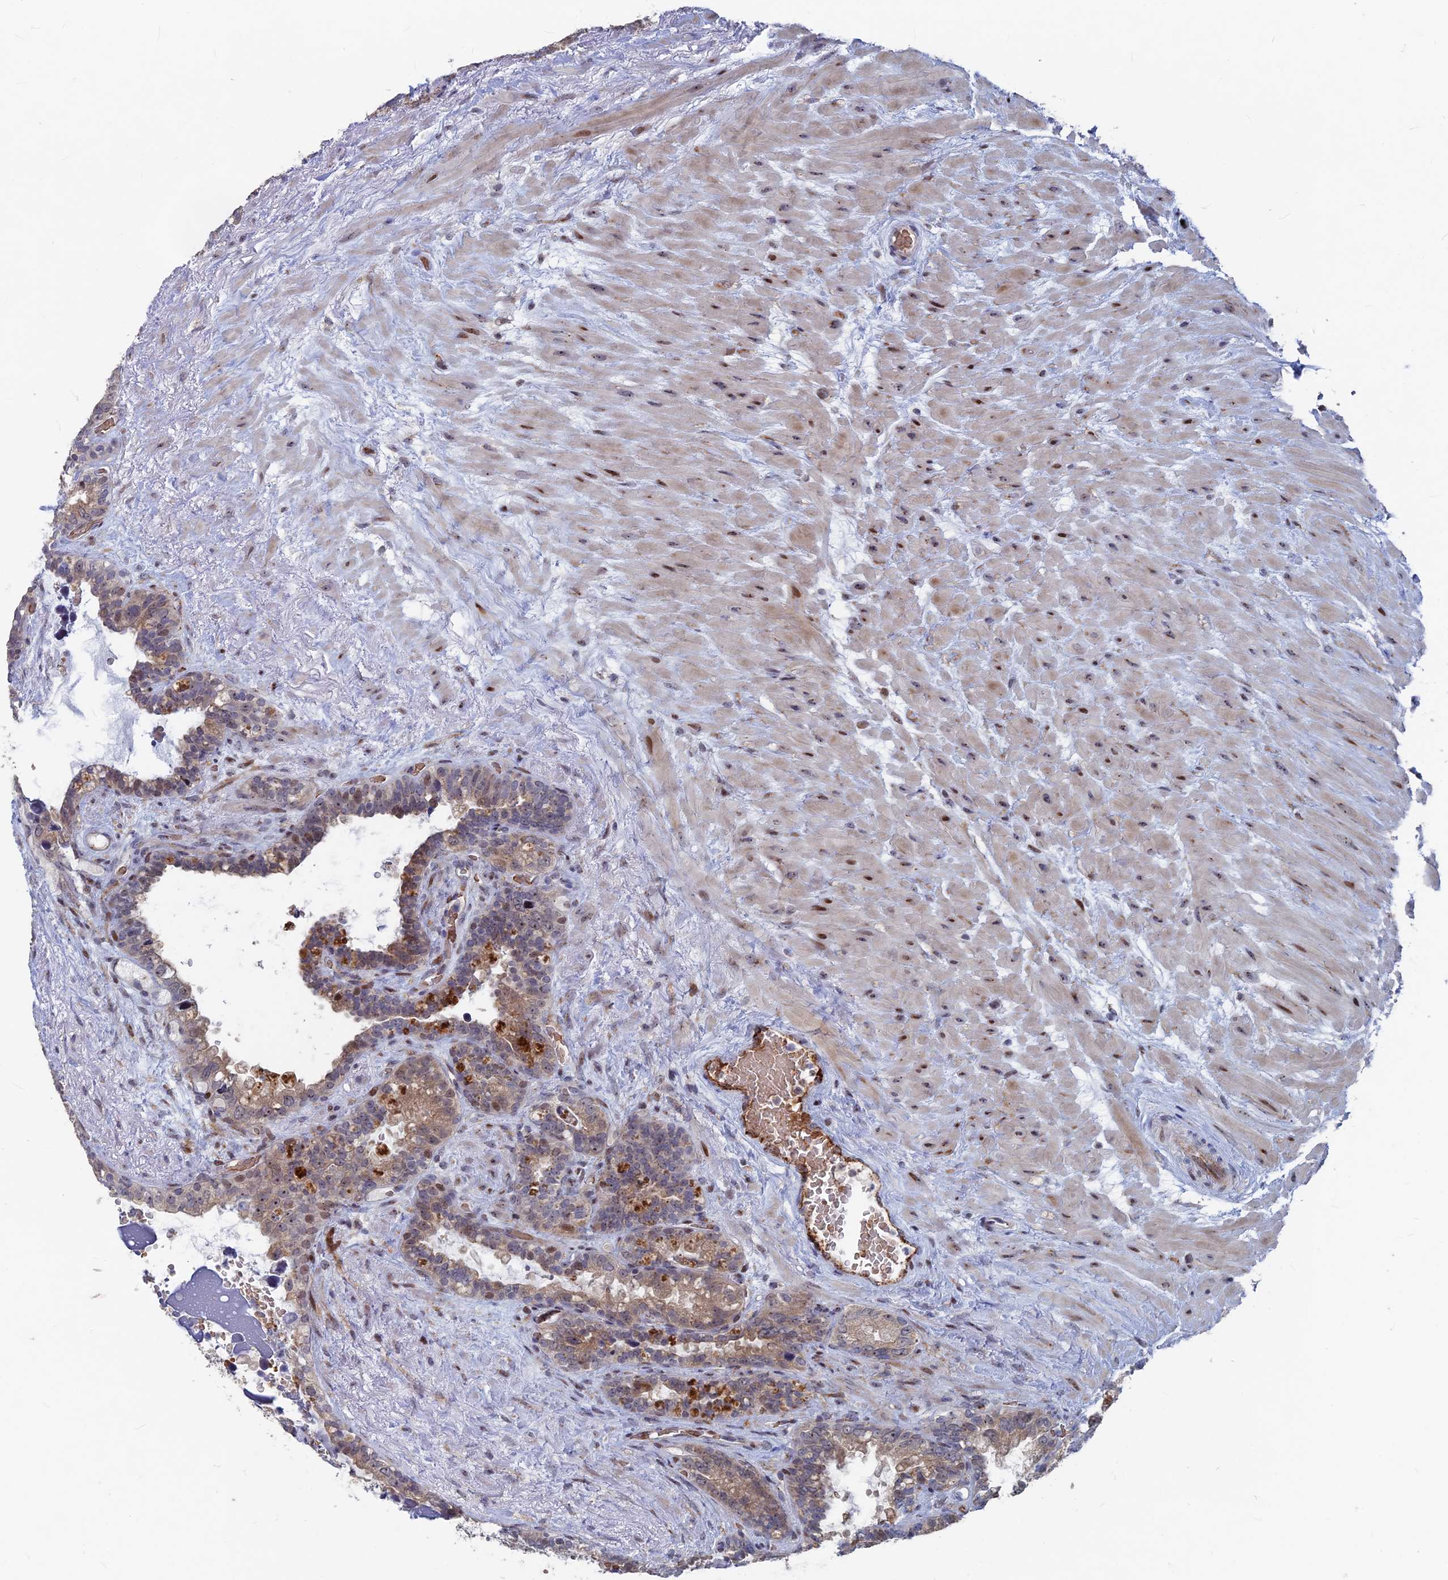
{"staining": {"intensity": "moderate", "quantity": "<25%", "location": "cytoplasmic/membranous,nuclear"}, "tissue": "seminal vesicle", "cell_type": "Glandular cells", "image_type": "normal", "snomed": [{"axis": "morphology", "description": "Normal tissue, NOS"}, {"axis": "topography", "description": "Seminal veicle"}], "caption": "Seminal vesicle stained with DAB immunohistochemistry exhibits low levels of moderate cytoplasmic/membranous,nuclear expression in about <25% of glandular cells. Ihc stains the protein in brown and the nuclei are stained blue.", "gene": "SH3D21", "patient": {"sex": "male", "age": 80}}